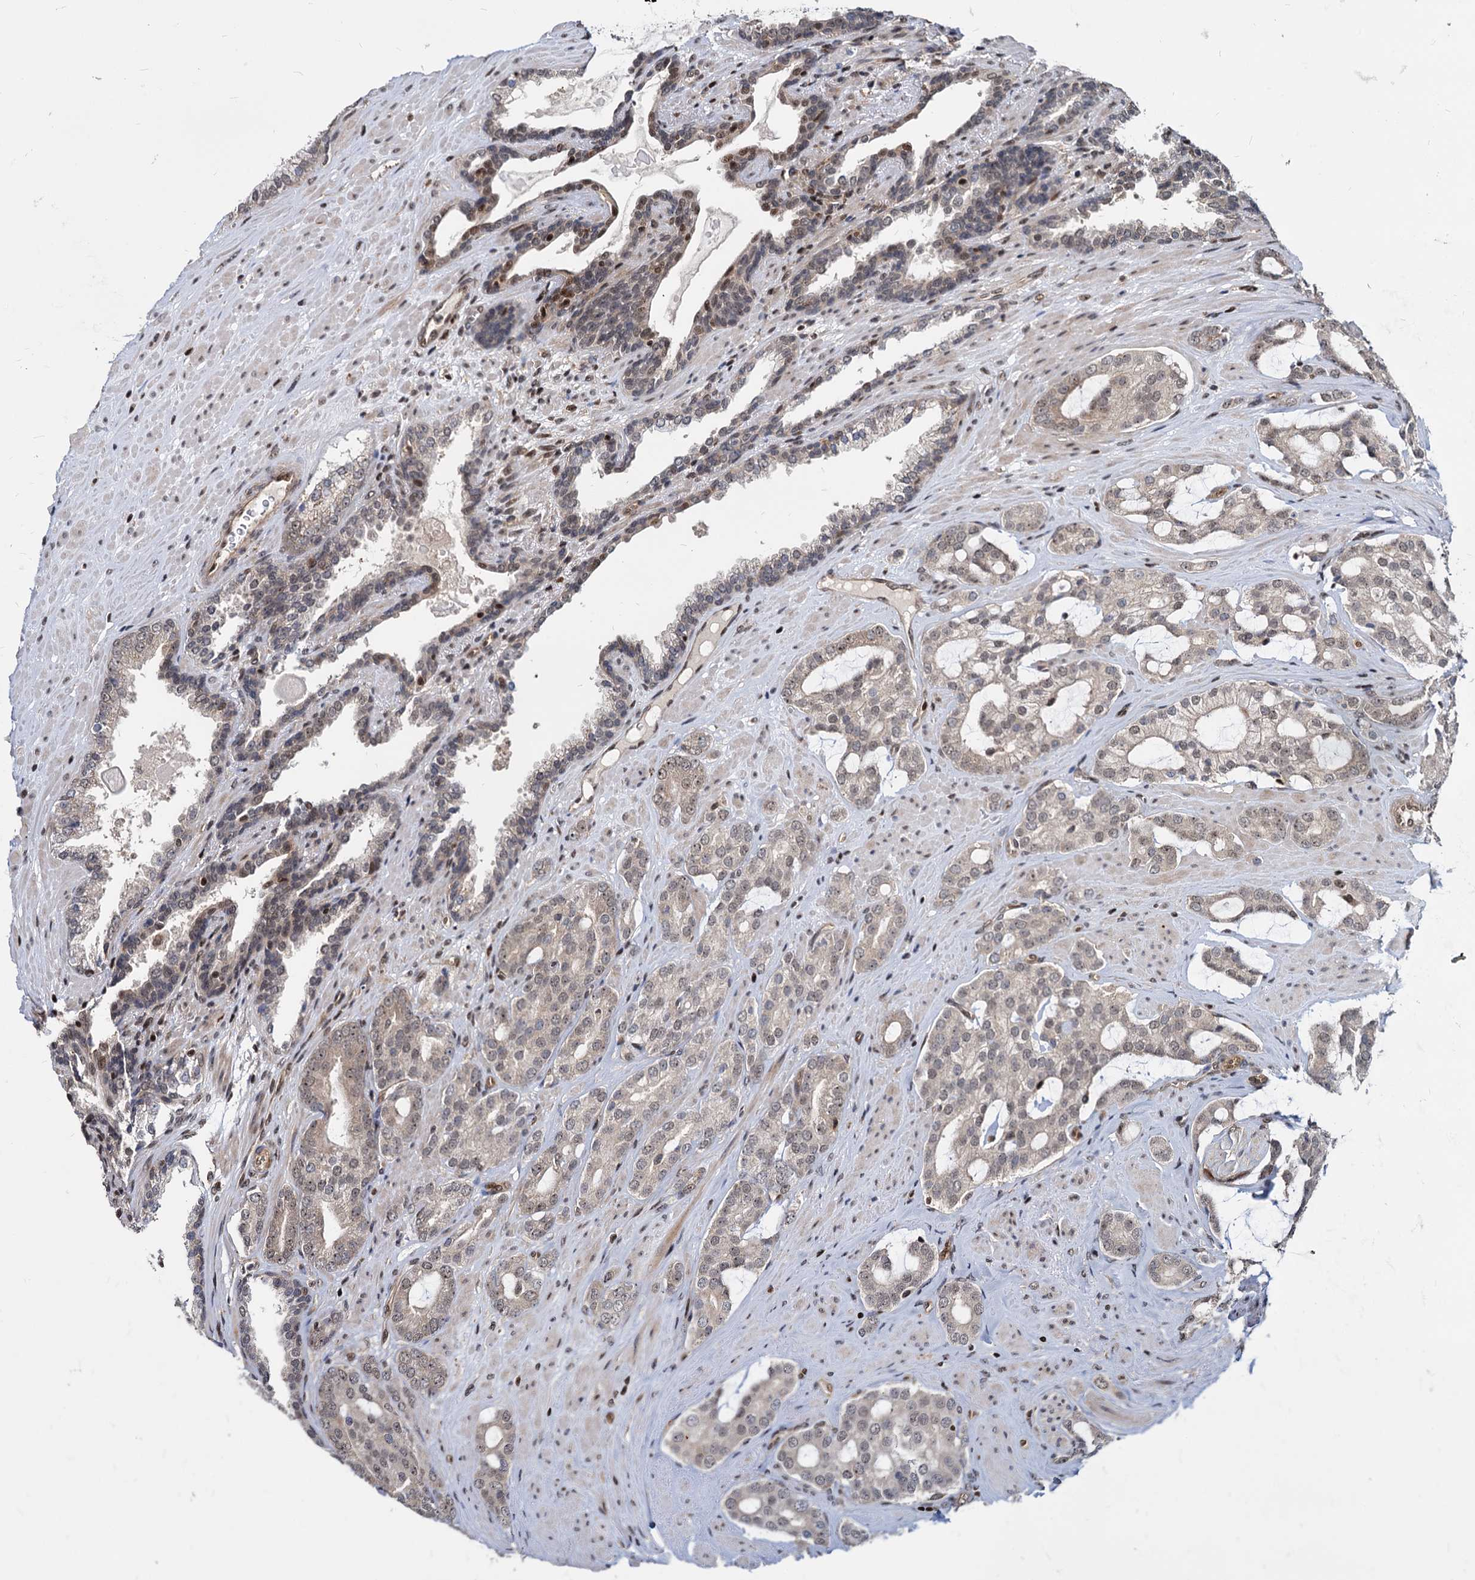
{"staining": {"intensity": "weak", "quantity": ">75%", "location": "nuclear"}, "tissue": "prostate cancer", "cell_type": "Tumor cells", "image_type": "cancer", "snomed": [{"axis": "morphology", "description": "Adenocarcinoma, High grade"}, {"axis": "topography", "description": "Prostate"}], "caption": "Immunohistochemical staining of human adenocarcinoma (high-grade) (prostate) exhibits low levels of weak nuclear expression in about >75% of tumor cells.", "gene": "UBLCP1", "patient": {"sex": "male", "age": 63}}